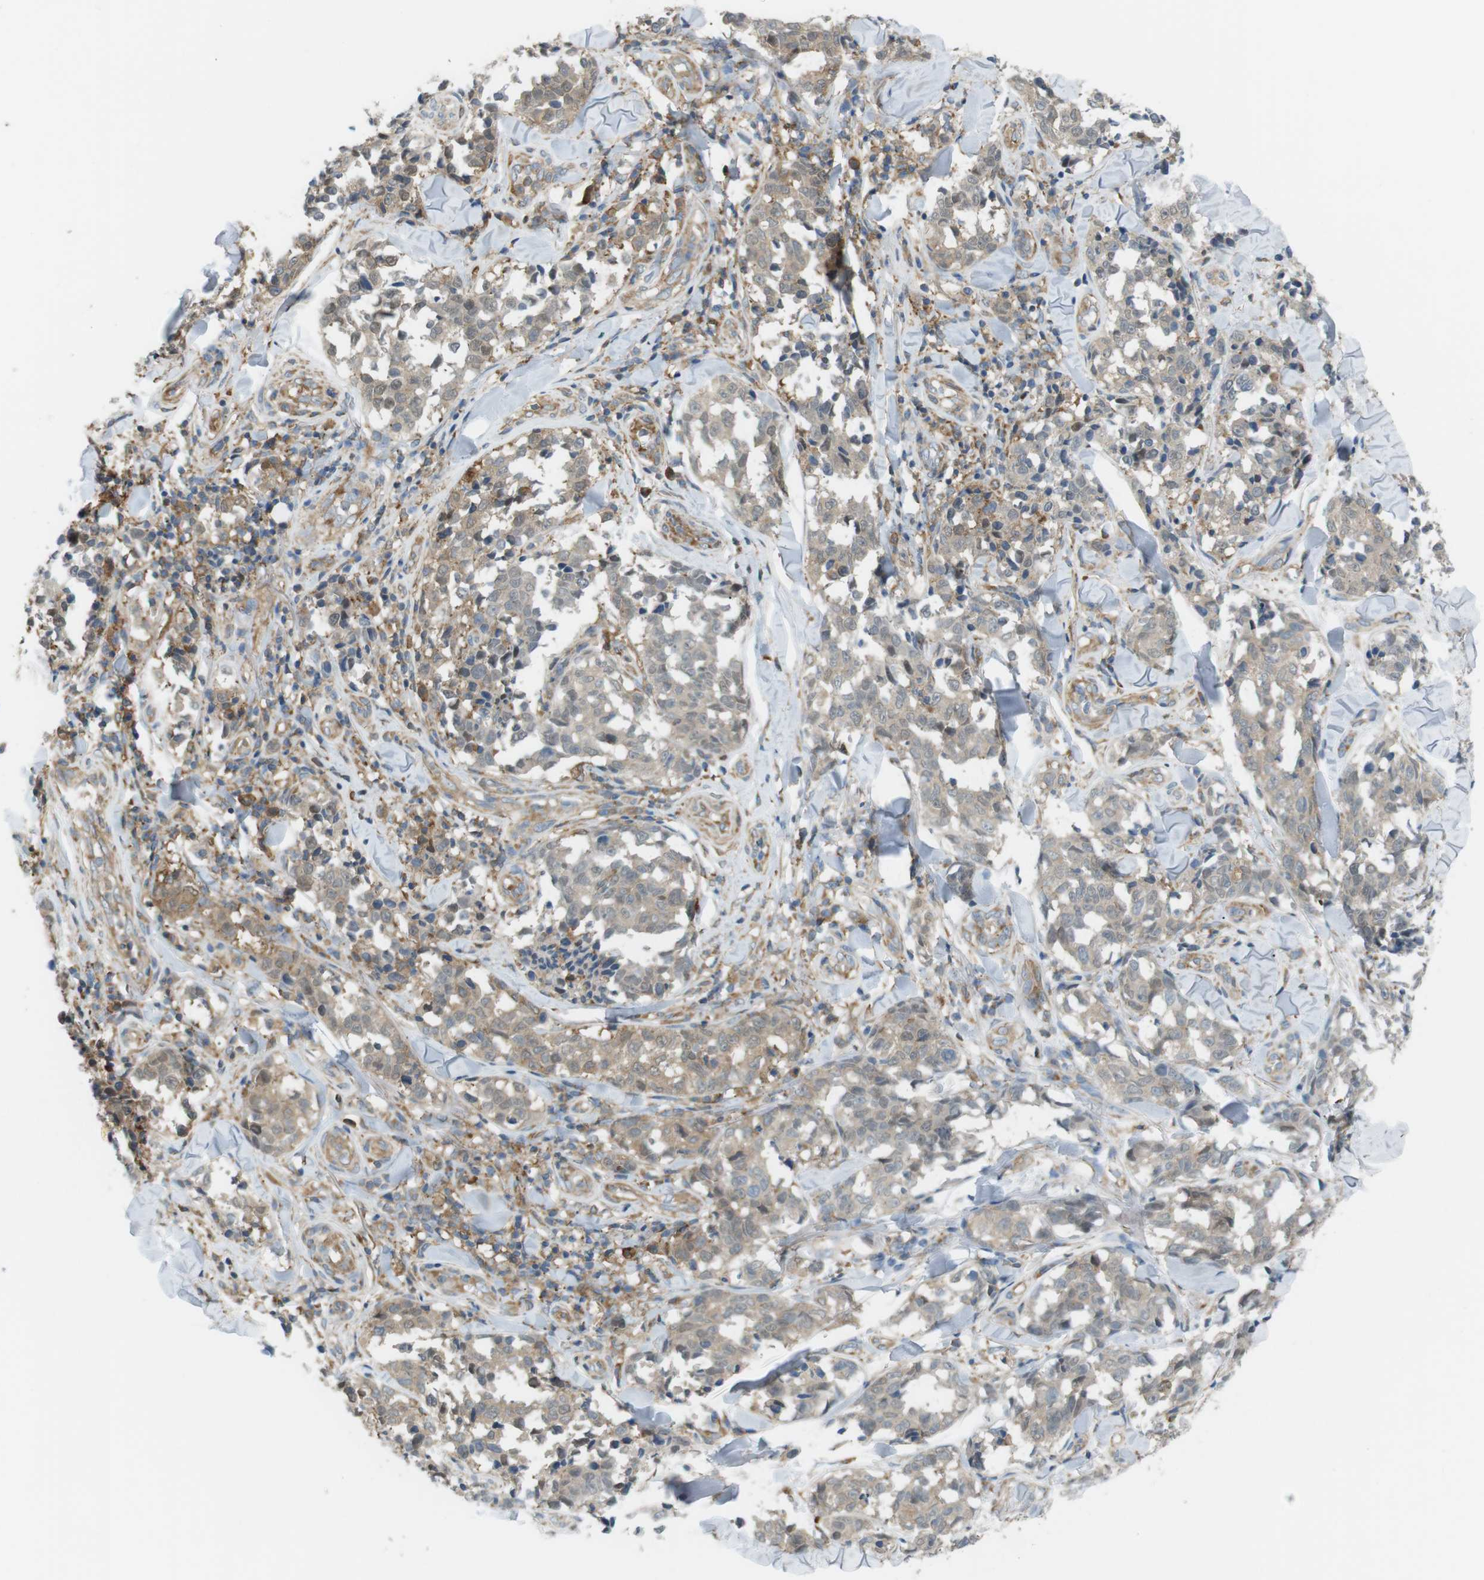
{"staining": {"intensity": "weak", "quantity": "25%-75%", "location": "cytoplasmic/membranous,nuclear"}, "tissue": "melanoma", "cell_type": "Tumor cells", "image_type": "cancer", "snomed": [{"axis": "morphology", "description": "Malignant melanoma, NOS"}, {"axis": "topography", "description": "Skin"}], "caption": "Malignant melanoma stained with a brown dye demonstrates weak cytoplasmic/membranous and nuclear positive staining in approximately 25%-75% of tumor cells.", "gene": "PEPD", "patient": {"sex": "female", "age": 64}}